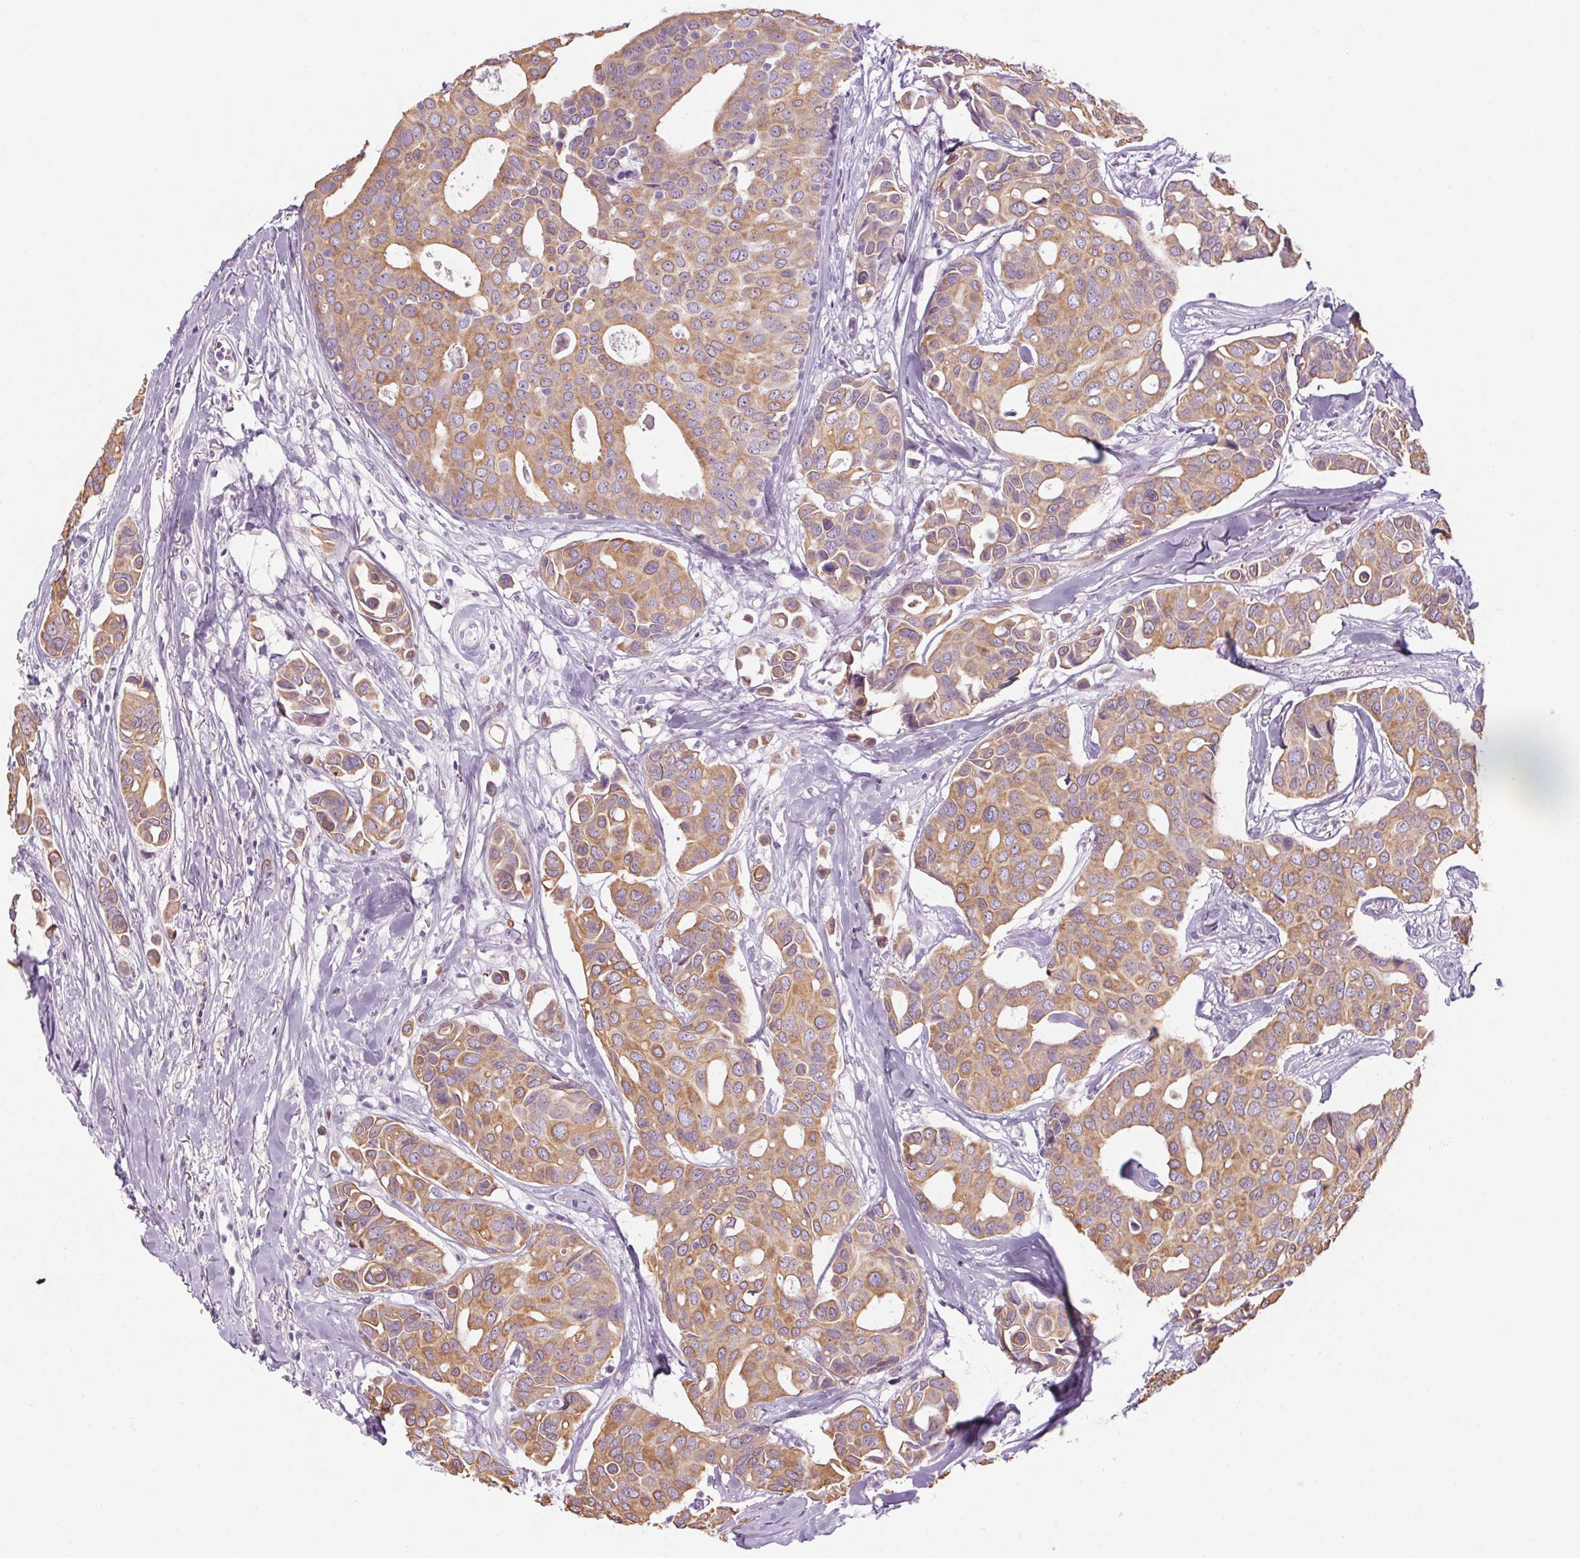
{"staining": {"intensity": "moderate", "quantity": ">75%", "location": "cytoplasmic/membranous"}, "tissue": "breast cancer", "cell_type": "Tumor cells", "image_type": "cancer", "snomed": [{"axis": "morphology", "description": "Duct carcinoma"}, {"axis": "topography", "description": "Breast"}], "caption": "Moderate cytoplasmic/membranous expression is present in about >75% of tumor cells in breast cancer.", "gene": "RPTN", "patient": {"sex": "female", "age": 54}}